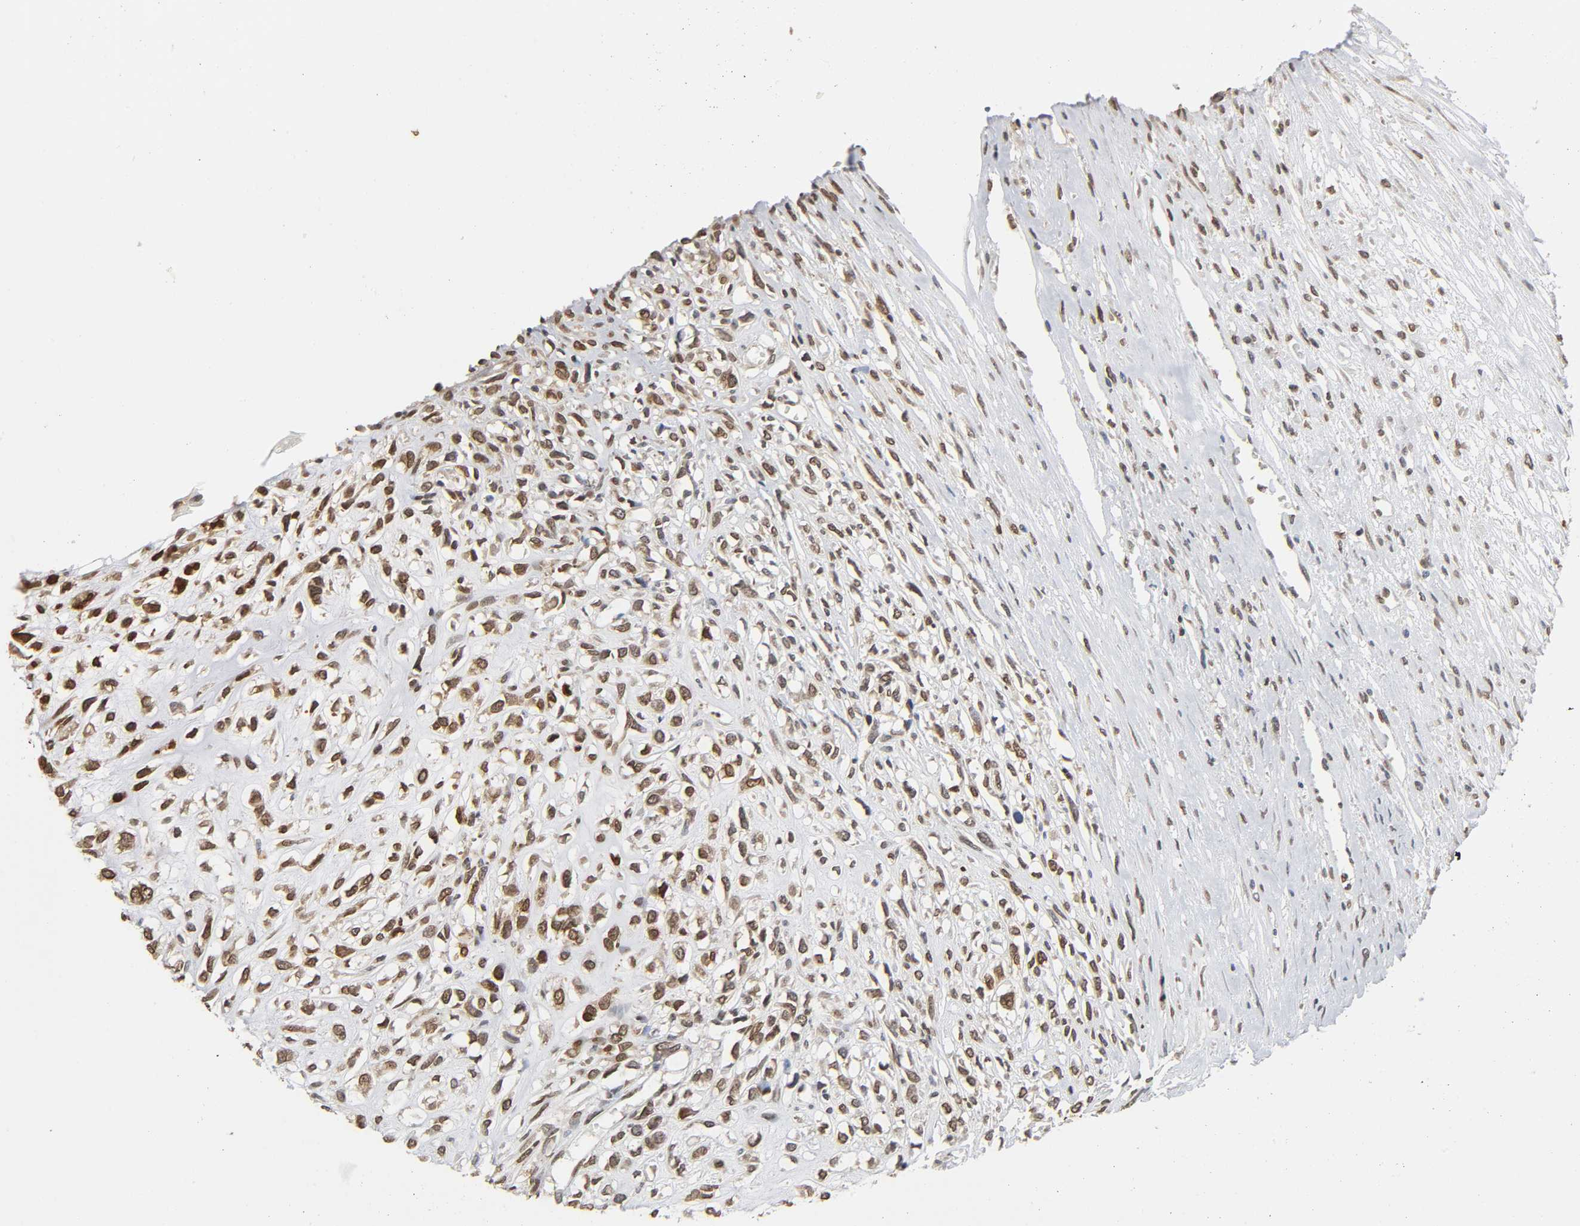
{"staining": {"intensity": "moderate", "quantity": ">75%", "location": "nuclear"}, "tissue": "head and neck cancer", "cell_type": "Tumor cells", "image_type": "cancer", "snomed": [{"axis": "morphology", "description": "Necrosis, NOS"}, {"axis": "morphology", "description": "Neoplasm, malignant, NOS"}, {"axis": "topography", "description": "Salivary gland"}, {"axis": "topography", "description": "Head-Neck"}], "caption": "IHC of human neoplasm (malignant) (head and neck) shows medium levels of moderate nuclear expression in approximately >75% of tumor cells. (Stains: DAB (3,3'-diaminobenzidine) in brown, nuclei in blue, Microscopy: brightfield microscopy at high magnification).", "gene": "SUMO1", "patient": {"sex": "male", "age": 43}}